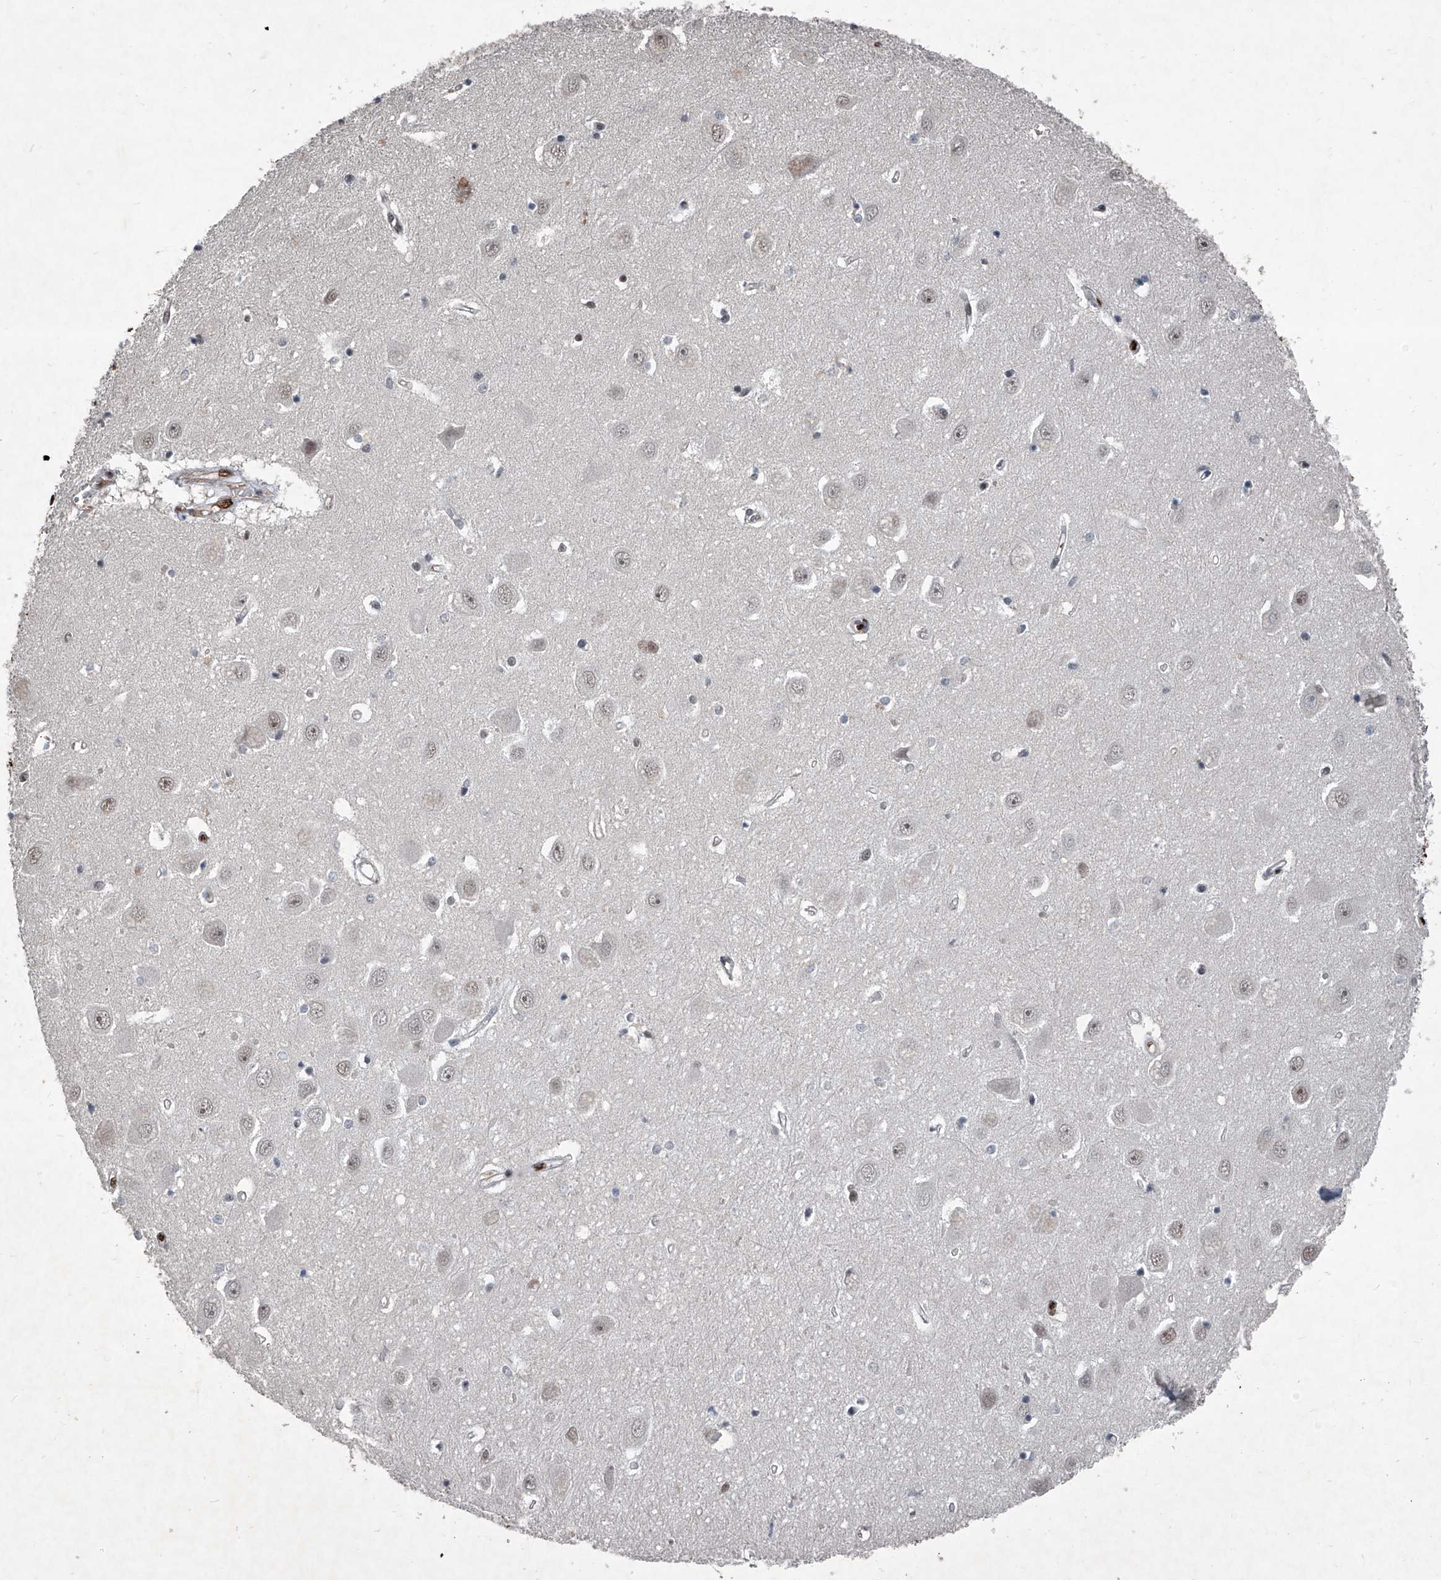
{"staining": {"intensity": "moderate", "quantity": "<25%", "location": "nuclear"}, "tissue": "hippocampus", "cell_type": "Glial cells", "image_type": "normal", "snomed": [{"axis": "morphology", "description": "Normal tissue, NOS"}, {"axis": "topography", "description": "Hippocampus"}], "caption": "Immunohistochemistry photomicrograph of unremarkable hippocampus: hippocampus stained using immunohistochemistry (IHC) shows low levels of moderate protein expression localized specifically in the nuclear of glial cells, appearing as a nuclear brown color.", "gene": "DDX39B", "patient": {"sex": "female", "age": 64}}